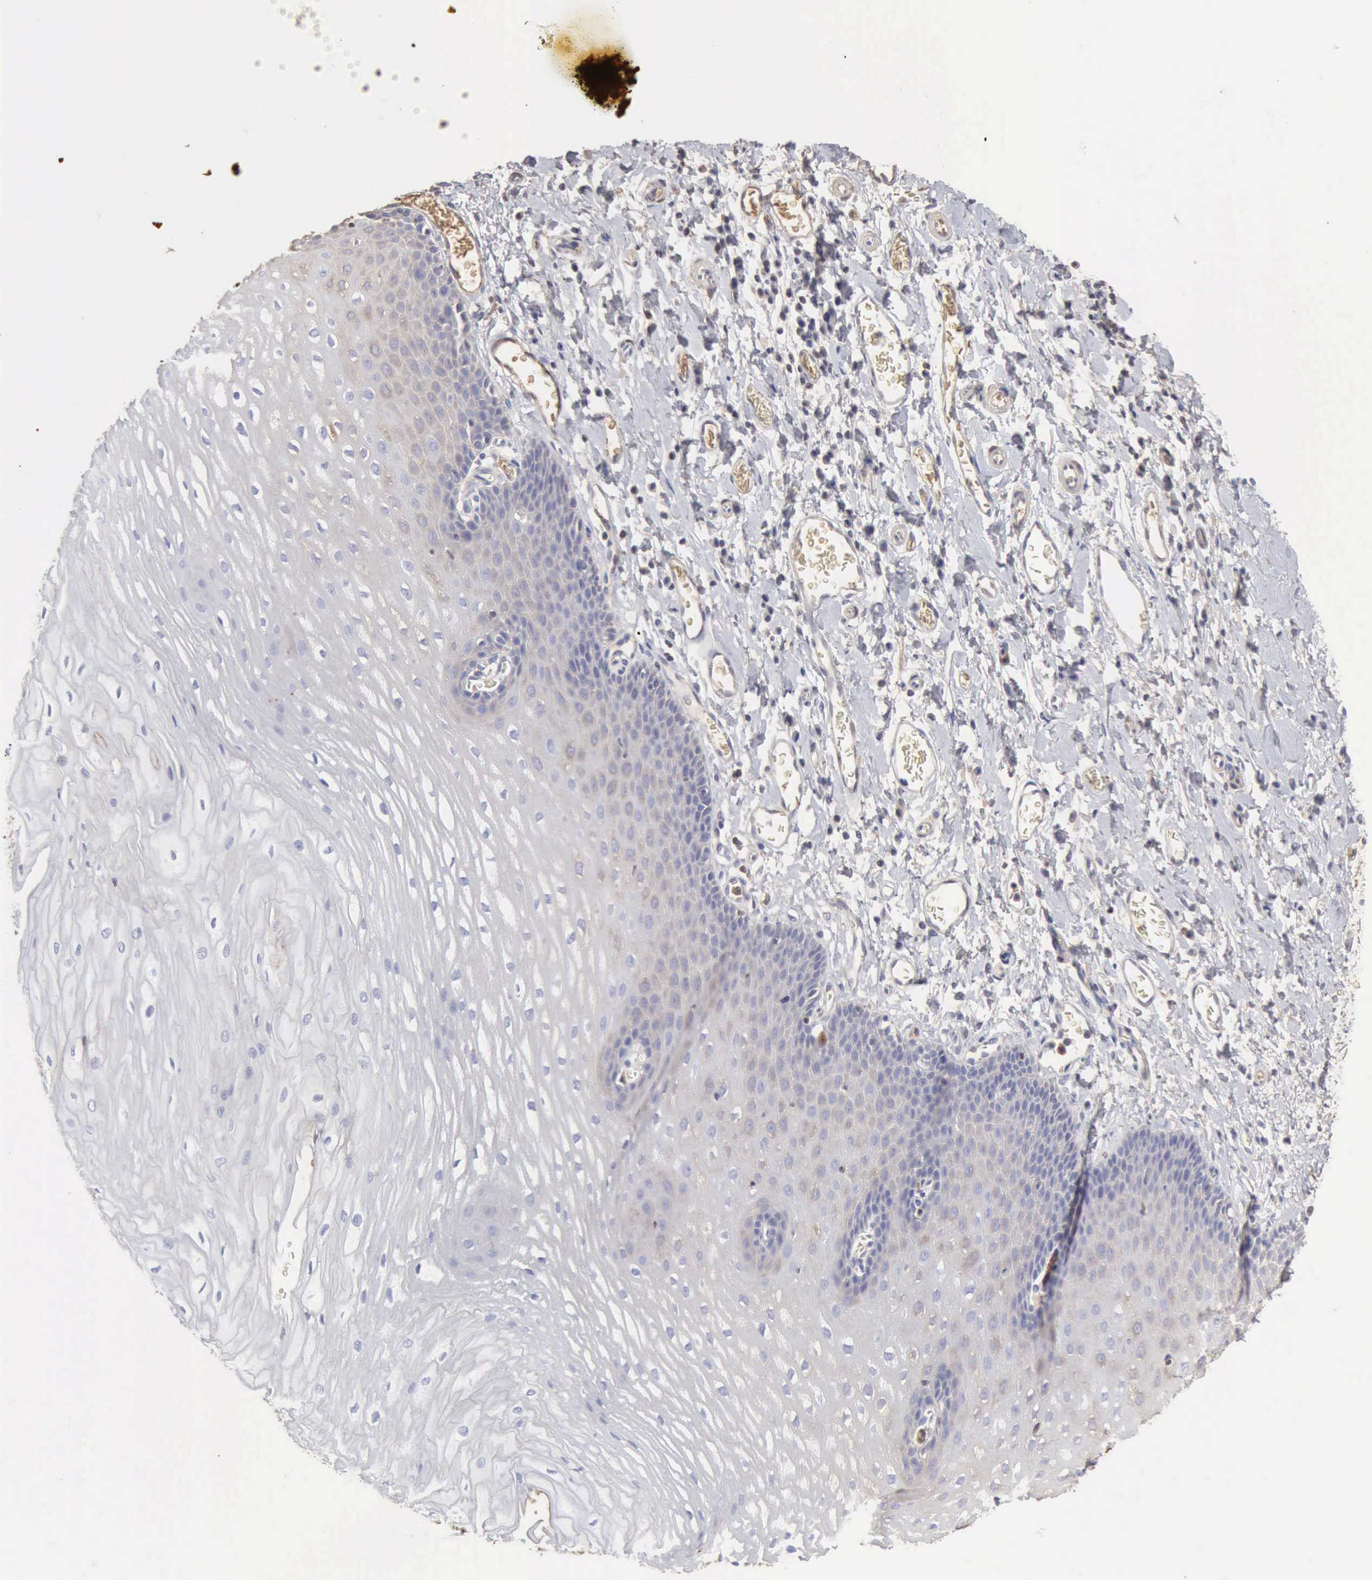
{"staining": {"intensity": "negative", "quantity": "none", "location": "none"}, "tissue": "esophagus", "cell_type": "Squamous epithelial cells", "image_type": "normal", "snomed": [{"axis": "morphology", "description": "Normal tissue, NOS"}, {"axis": "topography", "description": "Esophagus"}], "caption": "Squamous epithelial cells show no significant protein expression in unremarkable esophagus. The staining was performed using DAB (3,3'-diaminobenzidine) to visualize the protein expression in brown, while the nuclei were stained in blue with hematoxylin (Magnification: 20x).", "gene": "SERPINA1", "patient": {"sex": "male", "age": 70}}